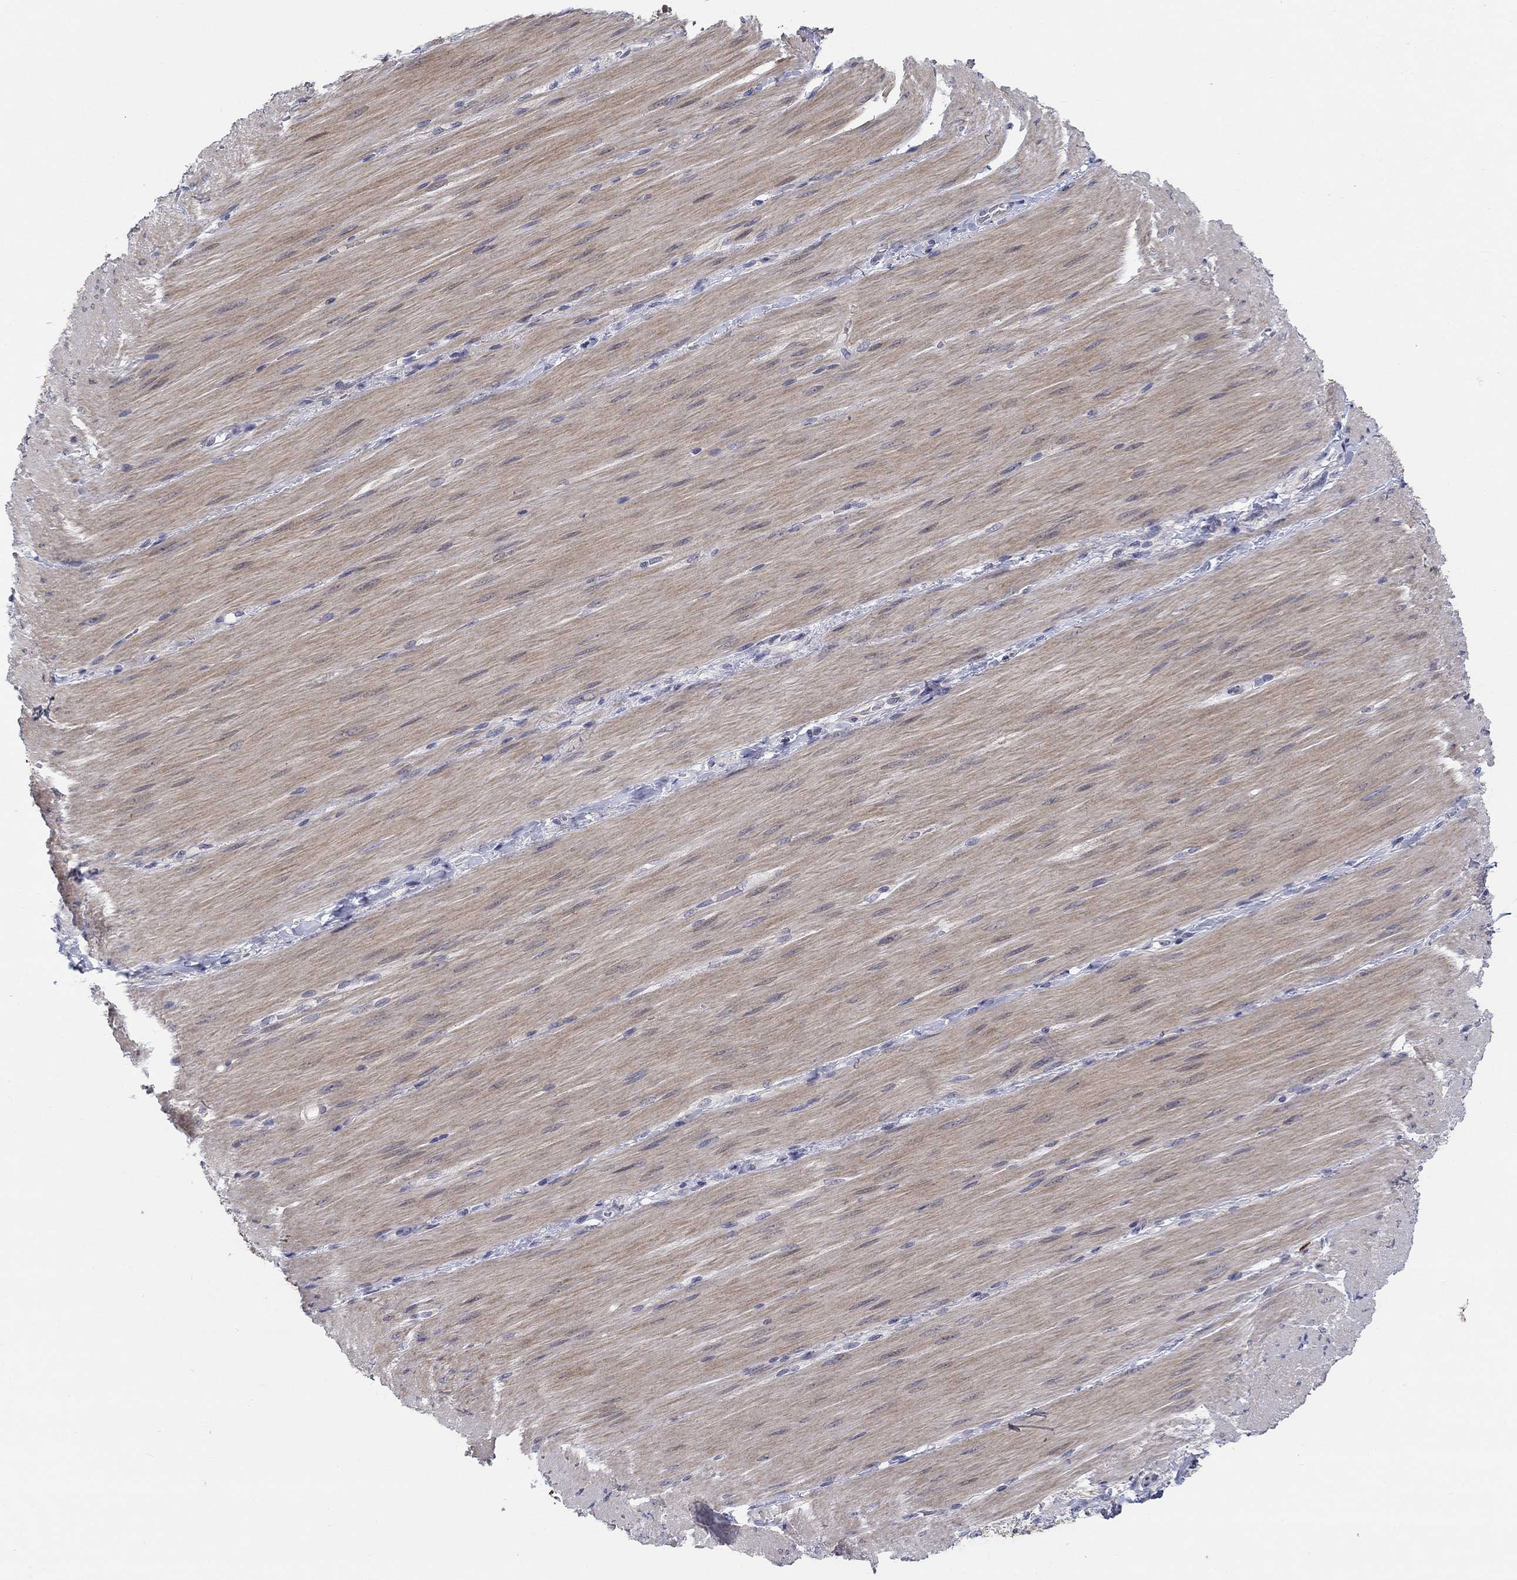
{"staining": {"intensity": "negative", "quantity": "none", "location": "none"}, "tissue": "adipose tissue", "cell_type": "Adipocytes", "image_type": "normal", "snomed": [{"axis": "morphology", "description": "Normal tissue, NOS"}, {"axis": "topography", "description": "Smooth muscle"}, {"axis": "topography", "description": "Duodenum"}, {"axis": "topography", "description": "Peripheral nerve tissue"}], "caption": "Micrograph shows no significant protein staining in adipocytes of unremarkable adipose tissue. (DAB immunohistochemistry with hematoxylin counter stain).", "gene": "PRC1", "patient": {"sex": "female", "age": 61}}